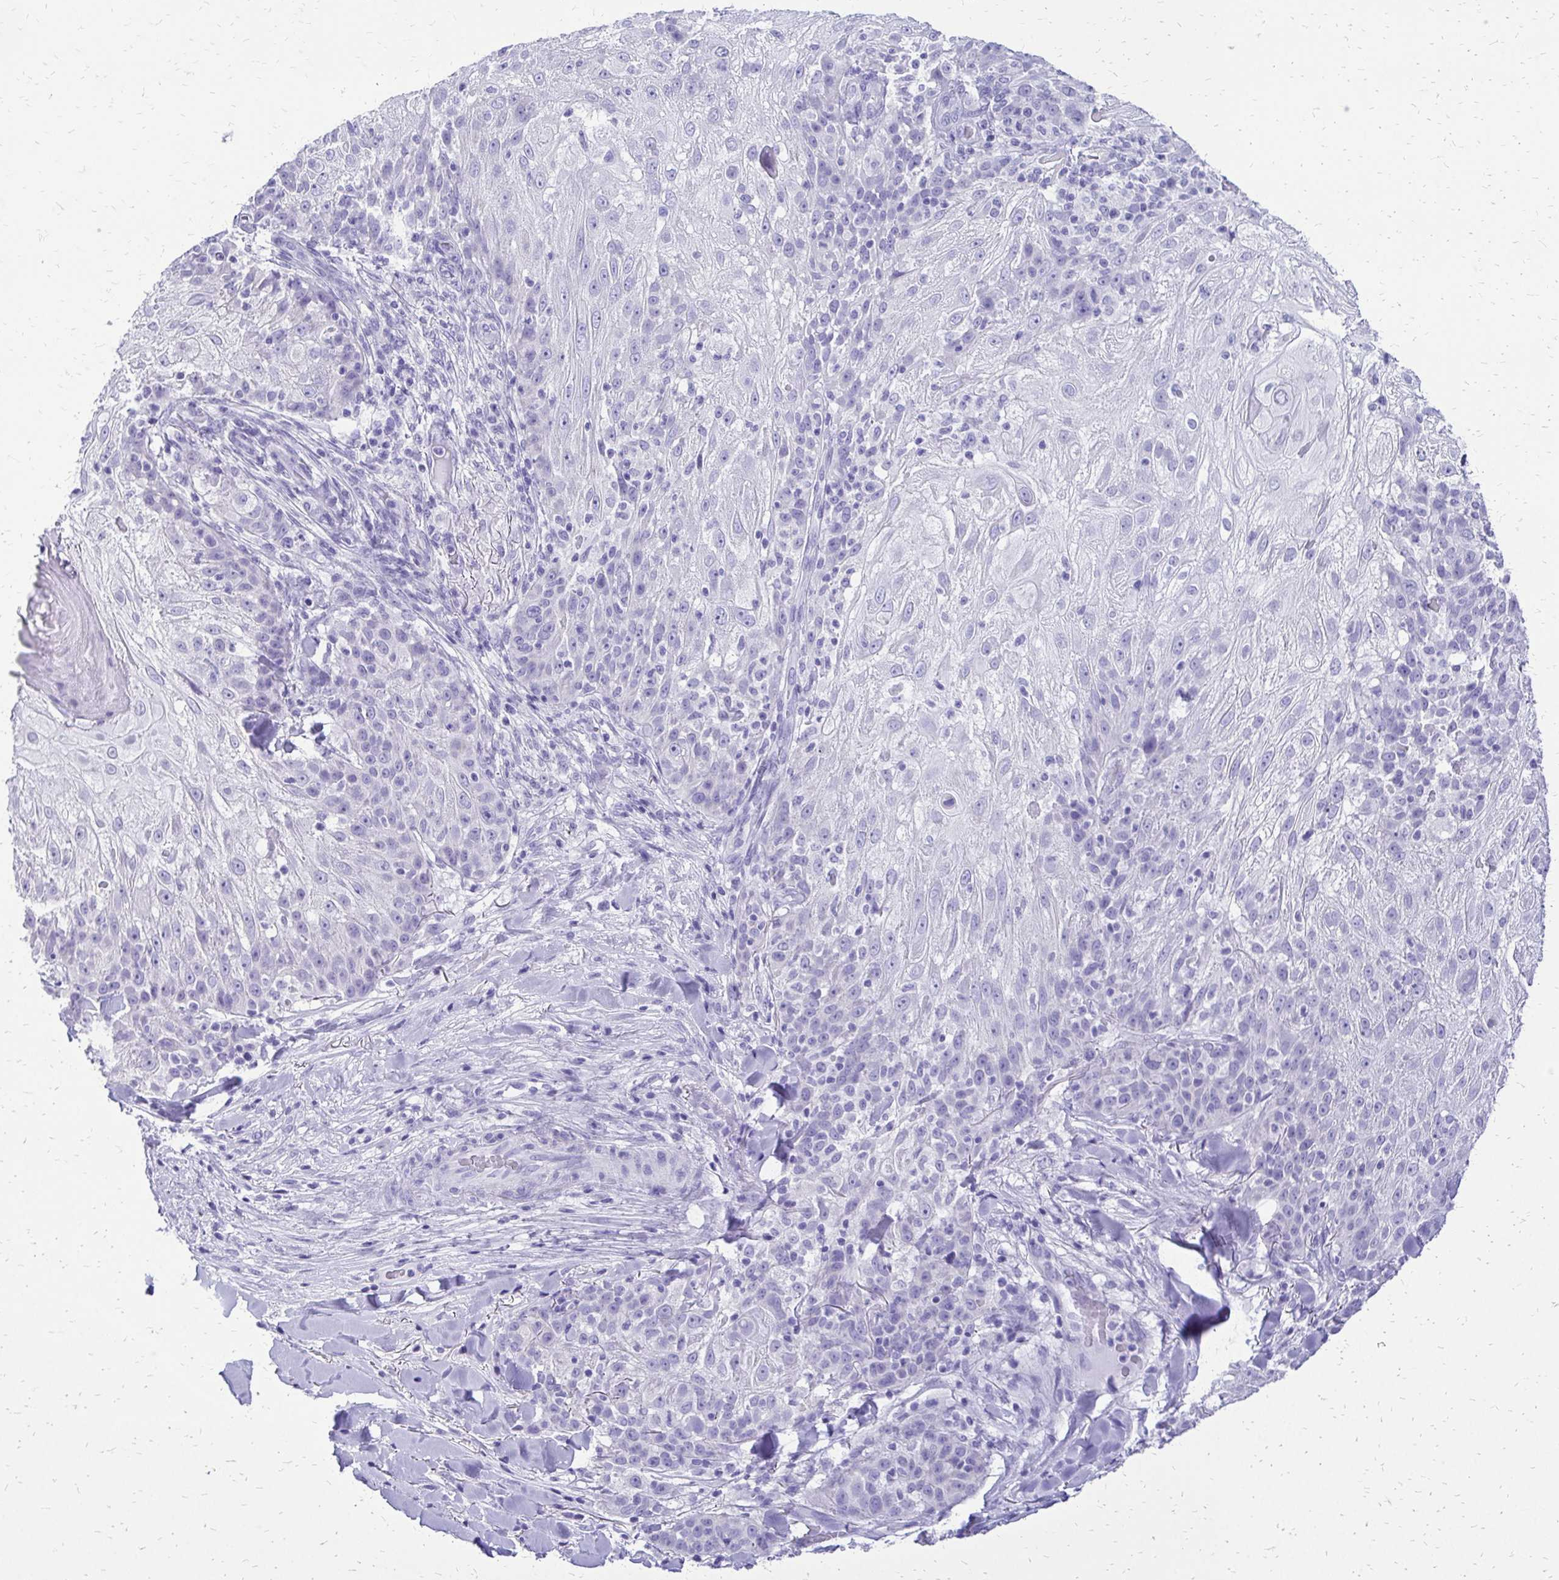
{"staining": {"intensity": "negative", "quantity": "none", "location": "none"}, "tissue": "skin cancer", "cell_type": "Tumor cells", "image_type": "cancer", "snomed": [{"axis": "morphology", "description": "Normal tissue, NOS"}, {"axis": "morphology", "description": "Squamous cell carcinoma, NOS"}, {"axis": "topography", "description": "Skin"}], "caption": "Immunohistochemistry of skin squamous cell carcinoma exhibits no expression in tumor cells.", "gene": "SLC32A1", "patient": {"sex": "female", "age": 83}}